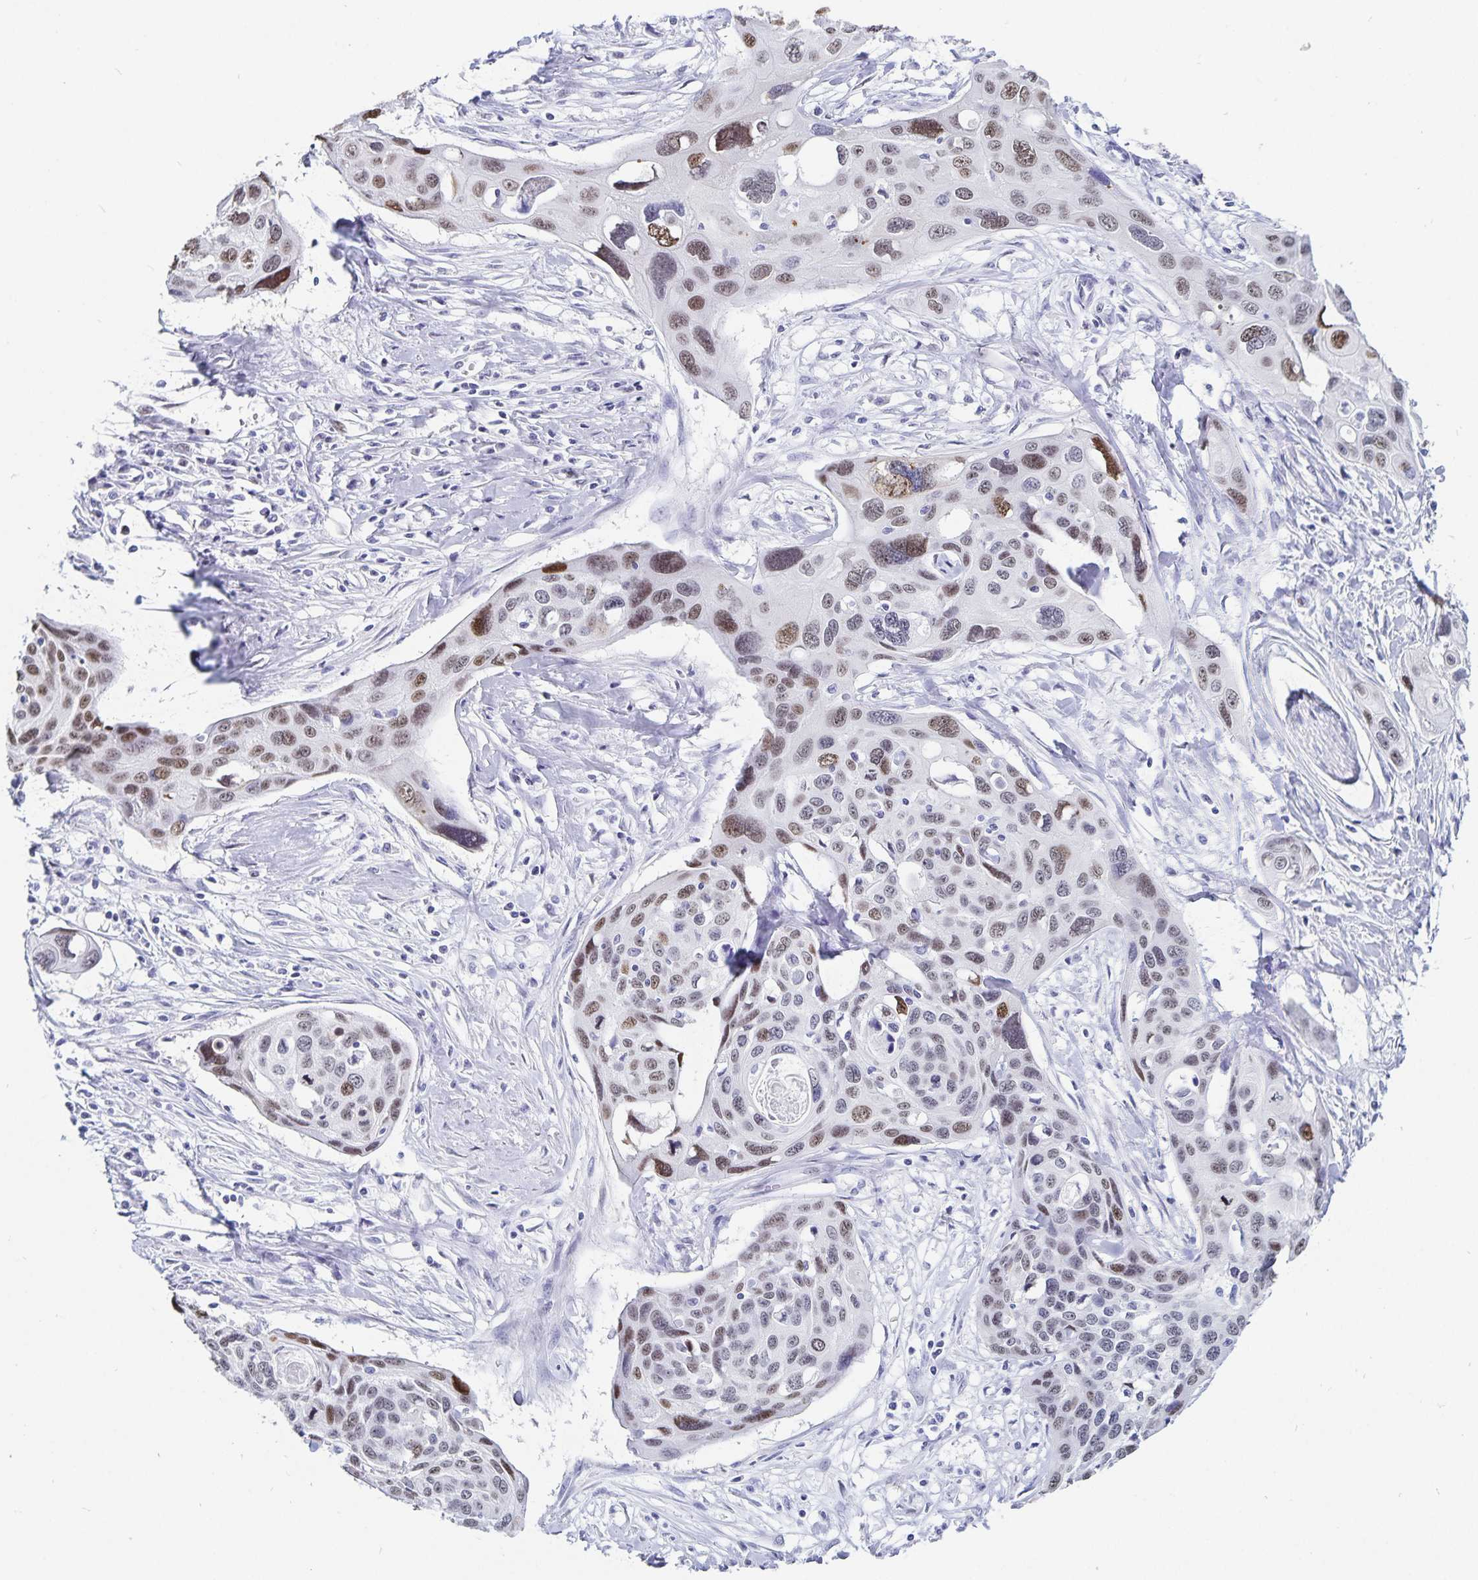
{"staining": {"intensity": "moderate", "quantity": "25%-75%", "location": "nuclear"}, "tissue": "cervical cancer", "cell_type": "Tumor cells", "image_type": "cancer", "snomed": [{"axis": "morphology", "description": "Squamous cell carcinoma, NOS"}, {"axis": "topography", "description": "Cervix"}], "caption": "Immunohistochemical staining of human cervical cancer exhibits moderate nuclear protein expression in approximately 25%-75% of tumor cells. (Stains: DAB (3,3'-diaminobenzidine) in brown, nuclei in blue, Microscopy: brightfield microscopy at high magnification).", "gene": "HMGB3", "patient": {"sex": "female", "age": 31}}